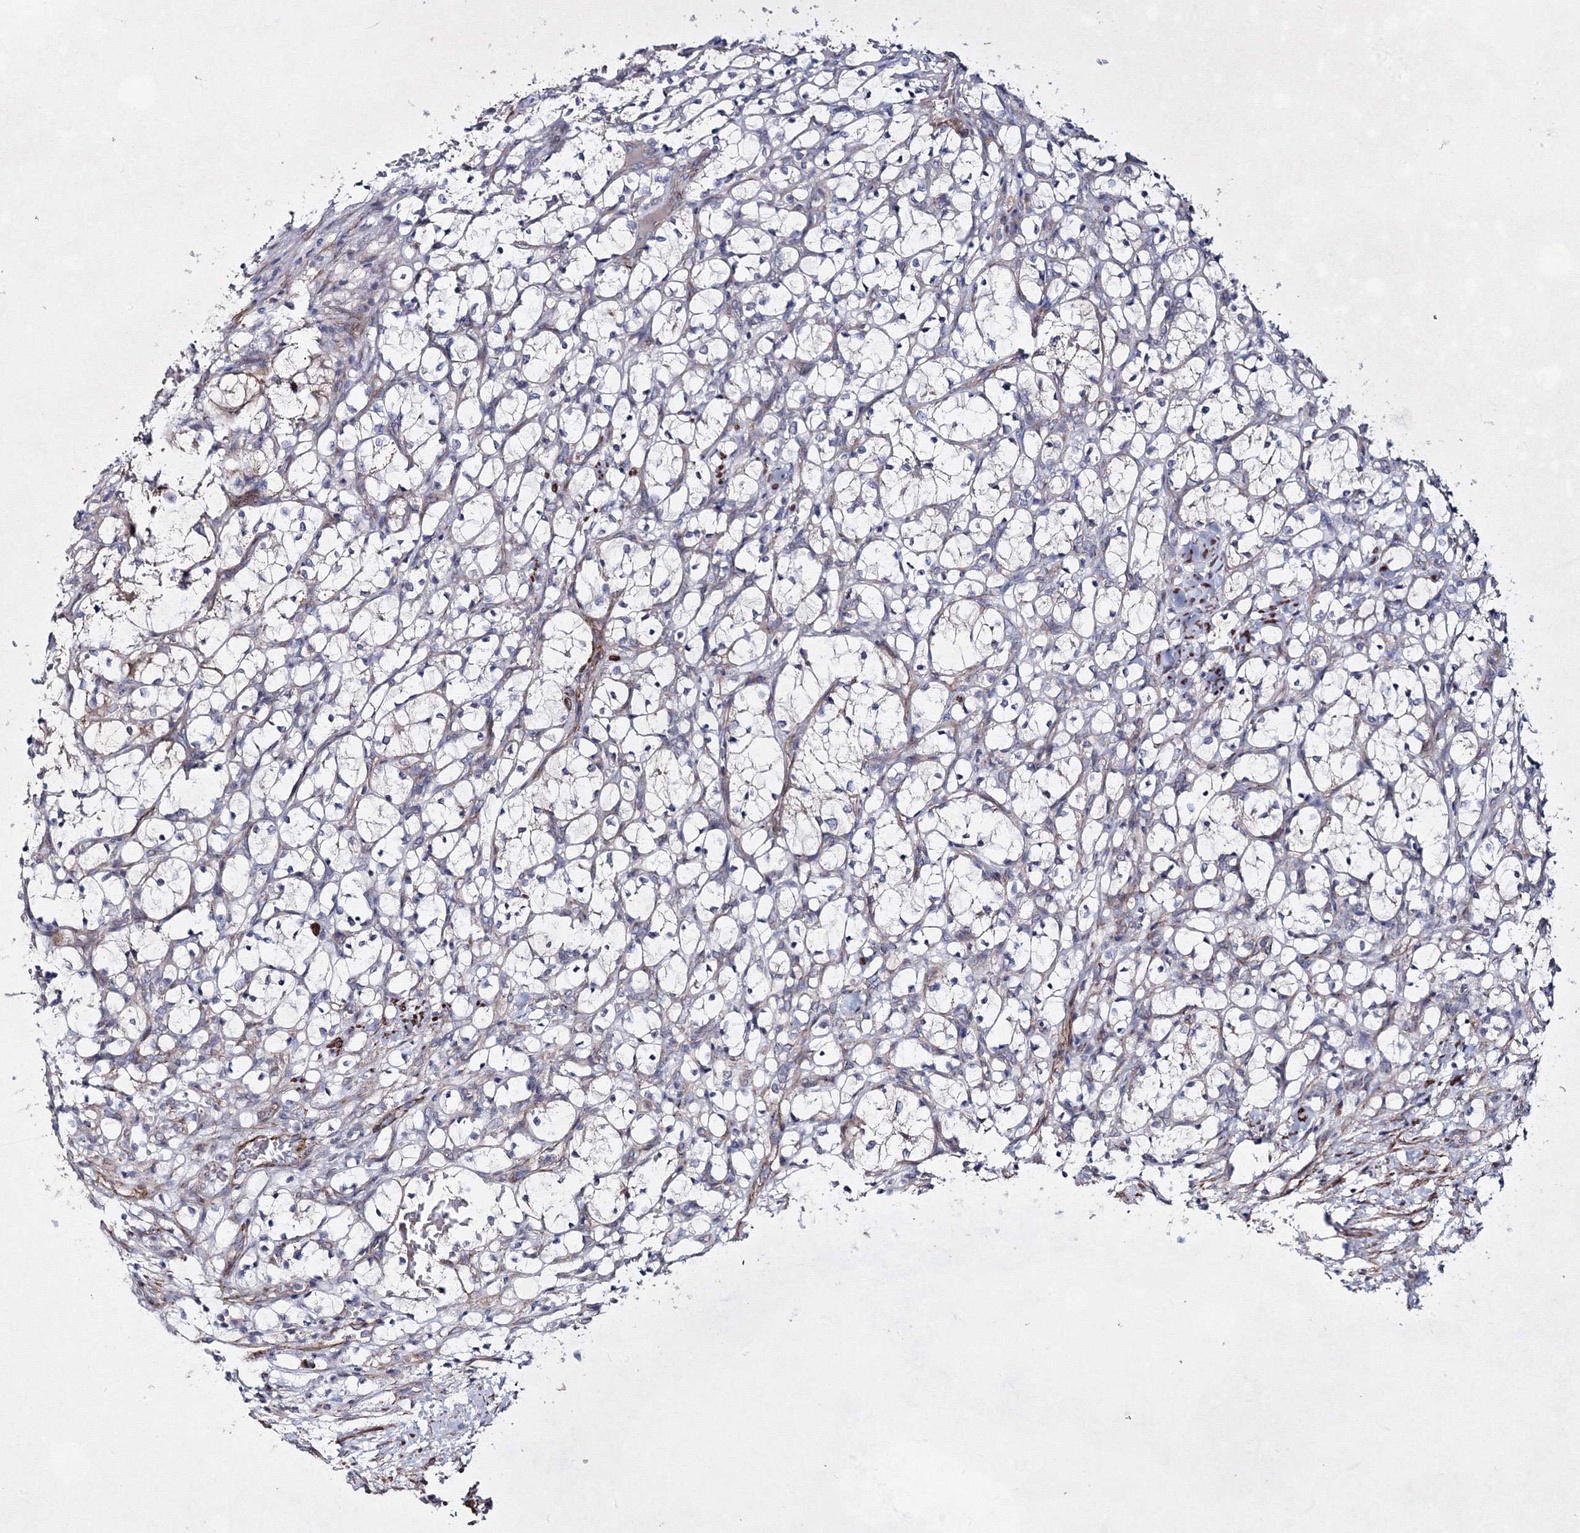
{"staining": {"intensity": "negative", "quantity": "none", "location": "none"}, "tissue": "renal cancer", "cell_type": "Tumor cells", "image_type": "cancer", "snomed": [{"axis": "morphology", "description": "Adenocarcinoma, NOS"}, {"axis": "topography", "description": "Kidney"}], "caption": "A histopathology image of renal cancer (adenocarcinoma) stained for a protein reveals no brown staining in tumor cells.", "gene": "GFM1", "patient": {"sex": "female", "age": 69}}